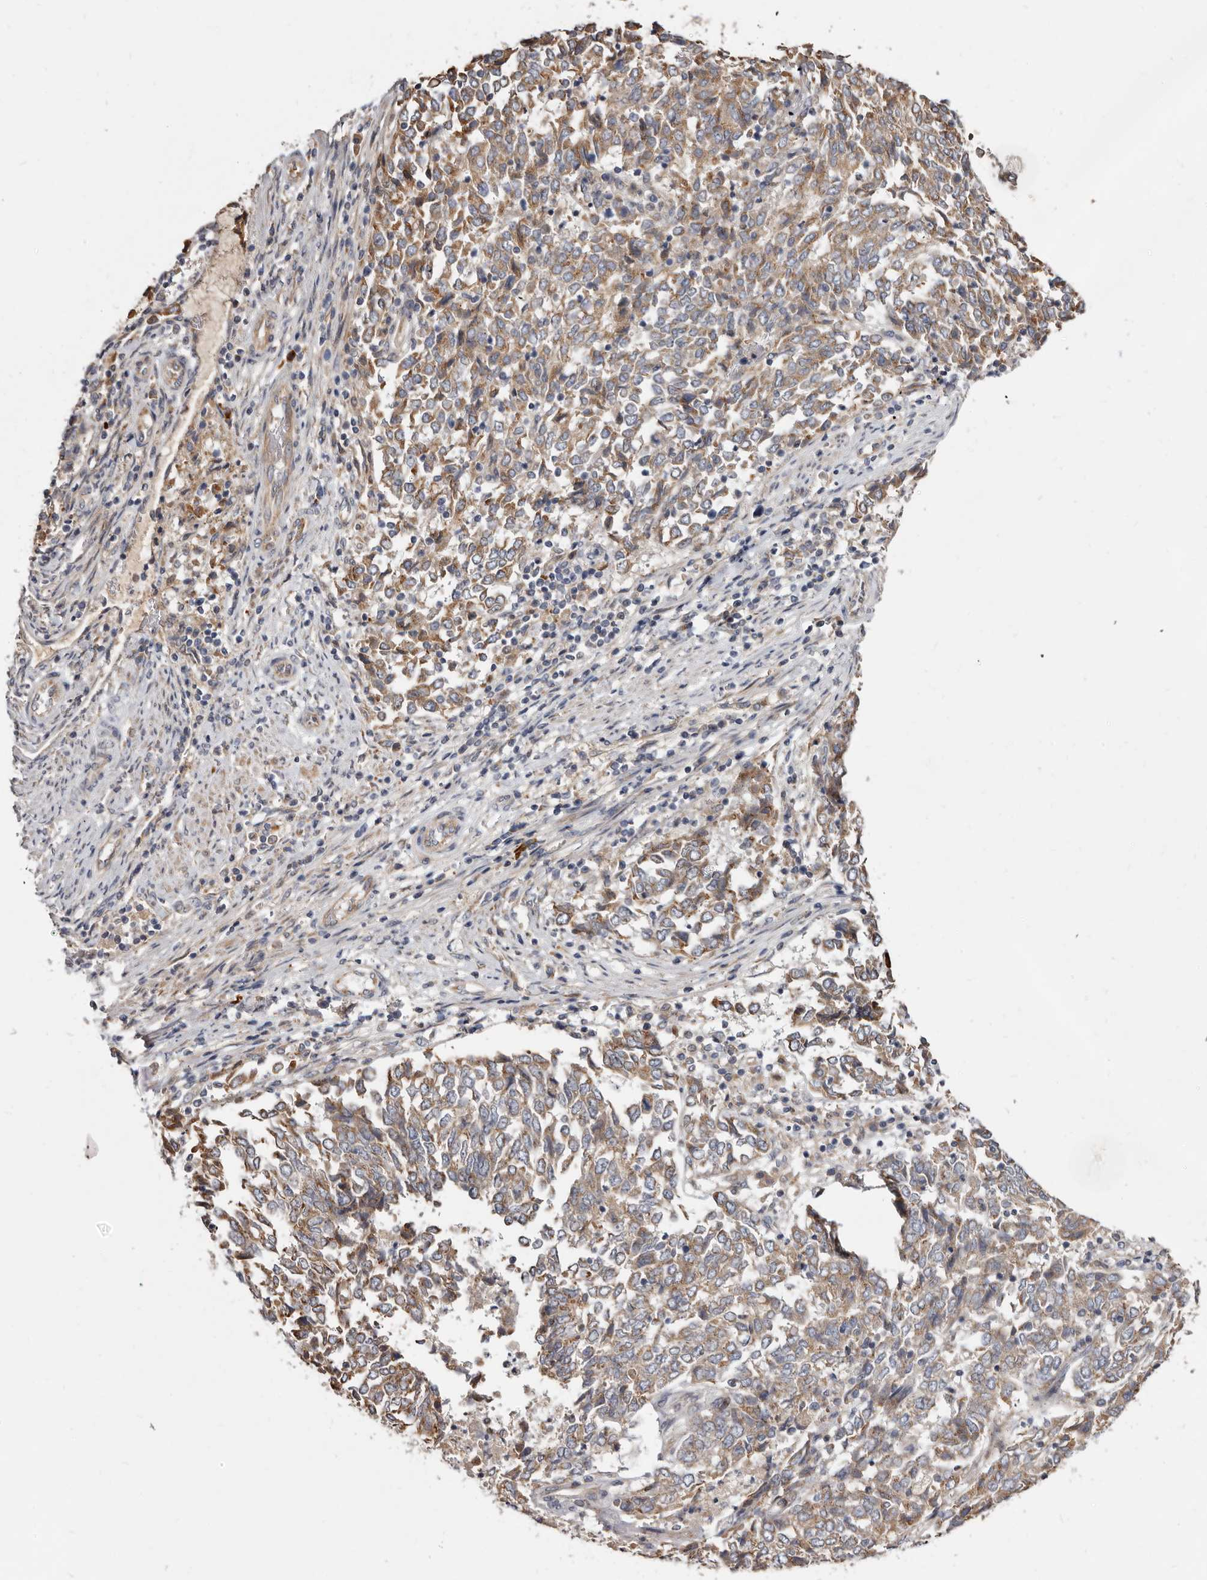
{"staining": {"intensity": "moderate", "quantity": ">75%", "location": "cytoplasmic/membranous"}, "tissue": "endometrial cancer", "cell_type": "Tumor cells", "image_type": "cancer", "snomed": [{"axis": "morphology", "description": "Adenocarcinoma, NOS"}, {"axis": "topography", "description": "Endometrium"}], "caption": "A histopathology image showing moderate cytoplasmic/membranous expression in approximately >75% of tumor cells in endometrial adenocarcinoma, as visualized by brown immunohistochemical staining.", "gene": "ASIC5", "patient": {"sex": "female", "age": 80}}